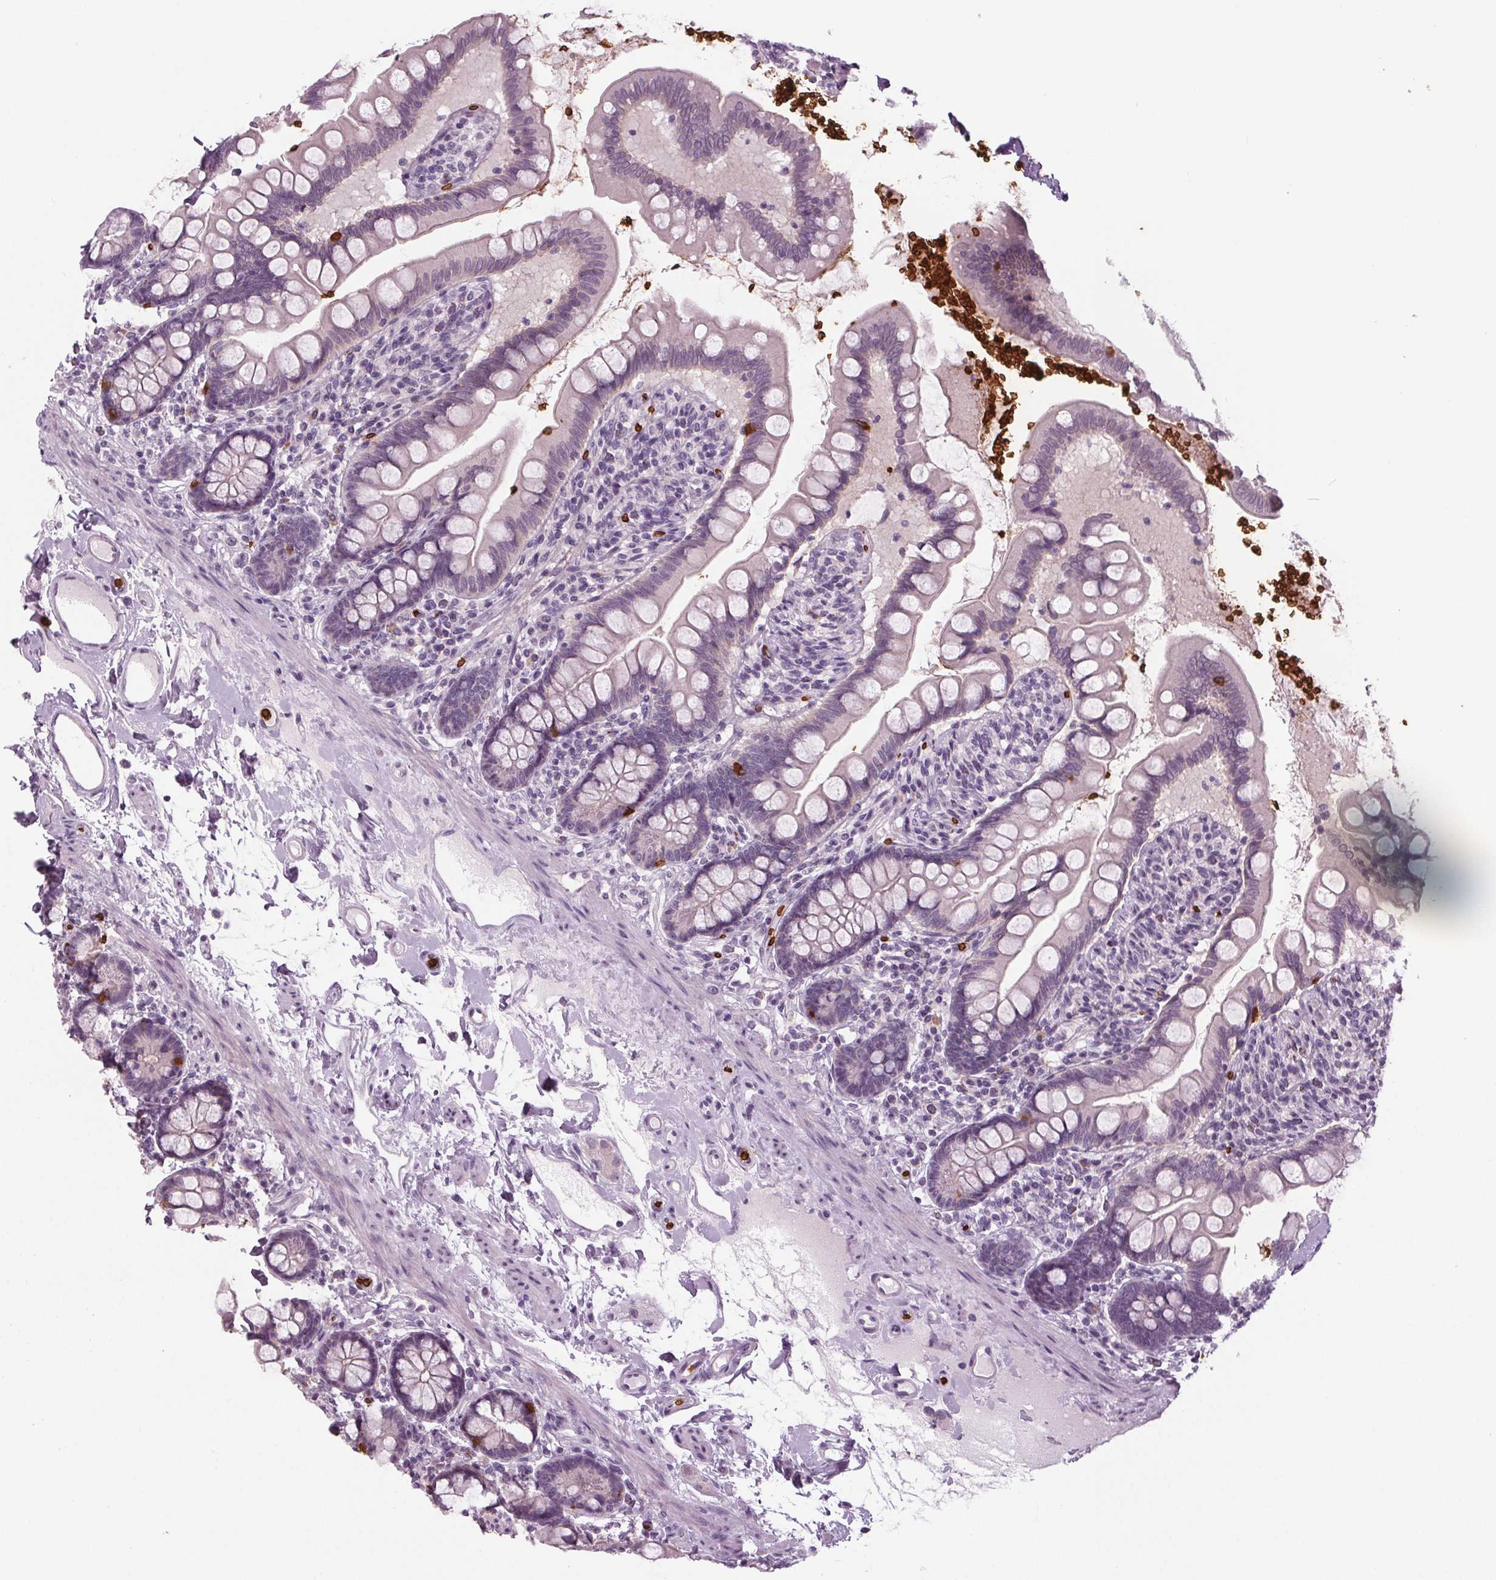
{"staining": {"intensity": "negative", "quantity": "none", "location": "none"}, "tissue": "small intestine", "cell_type": "Glandular cells", "image_type": "normal", "snomed": [{"axis": "morphology", "description": "Normal tissue, NOS"}, {"axis": "topography", "description": "Small intestine"}], "caption": "Immunohistochemical staining of normal human small intestine displays no significant expression in glandular cells.", "gene": "SLC4A1", "patient": {"sex": "female", "age": 56}}